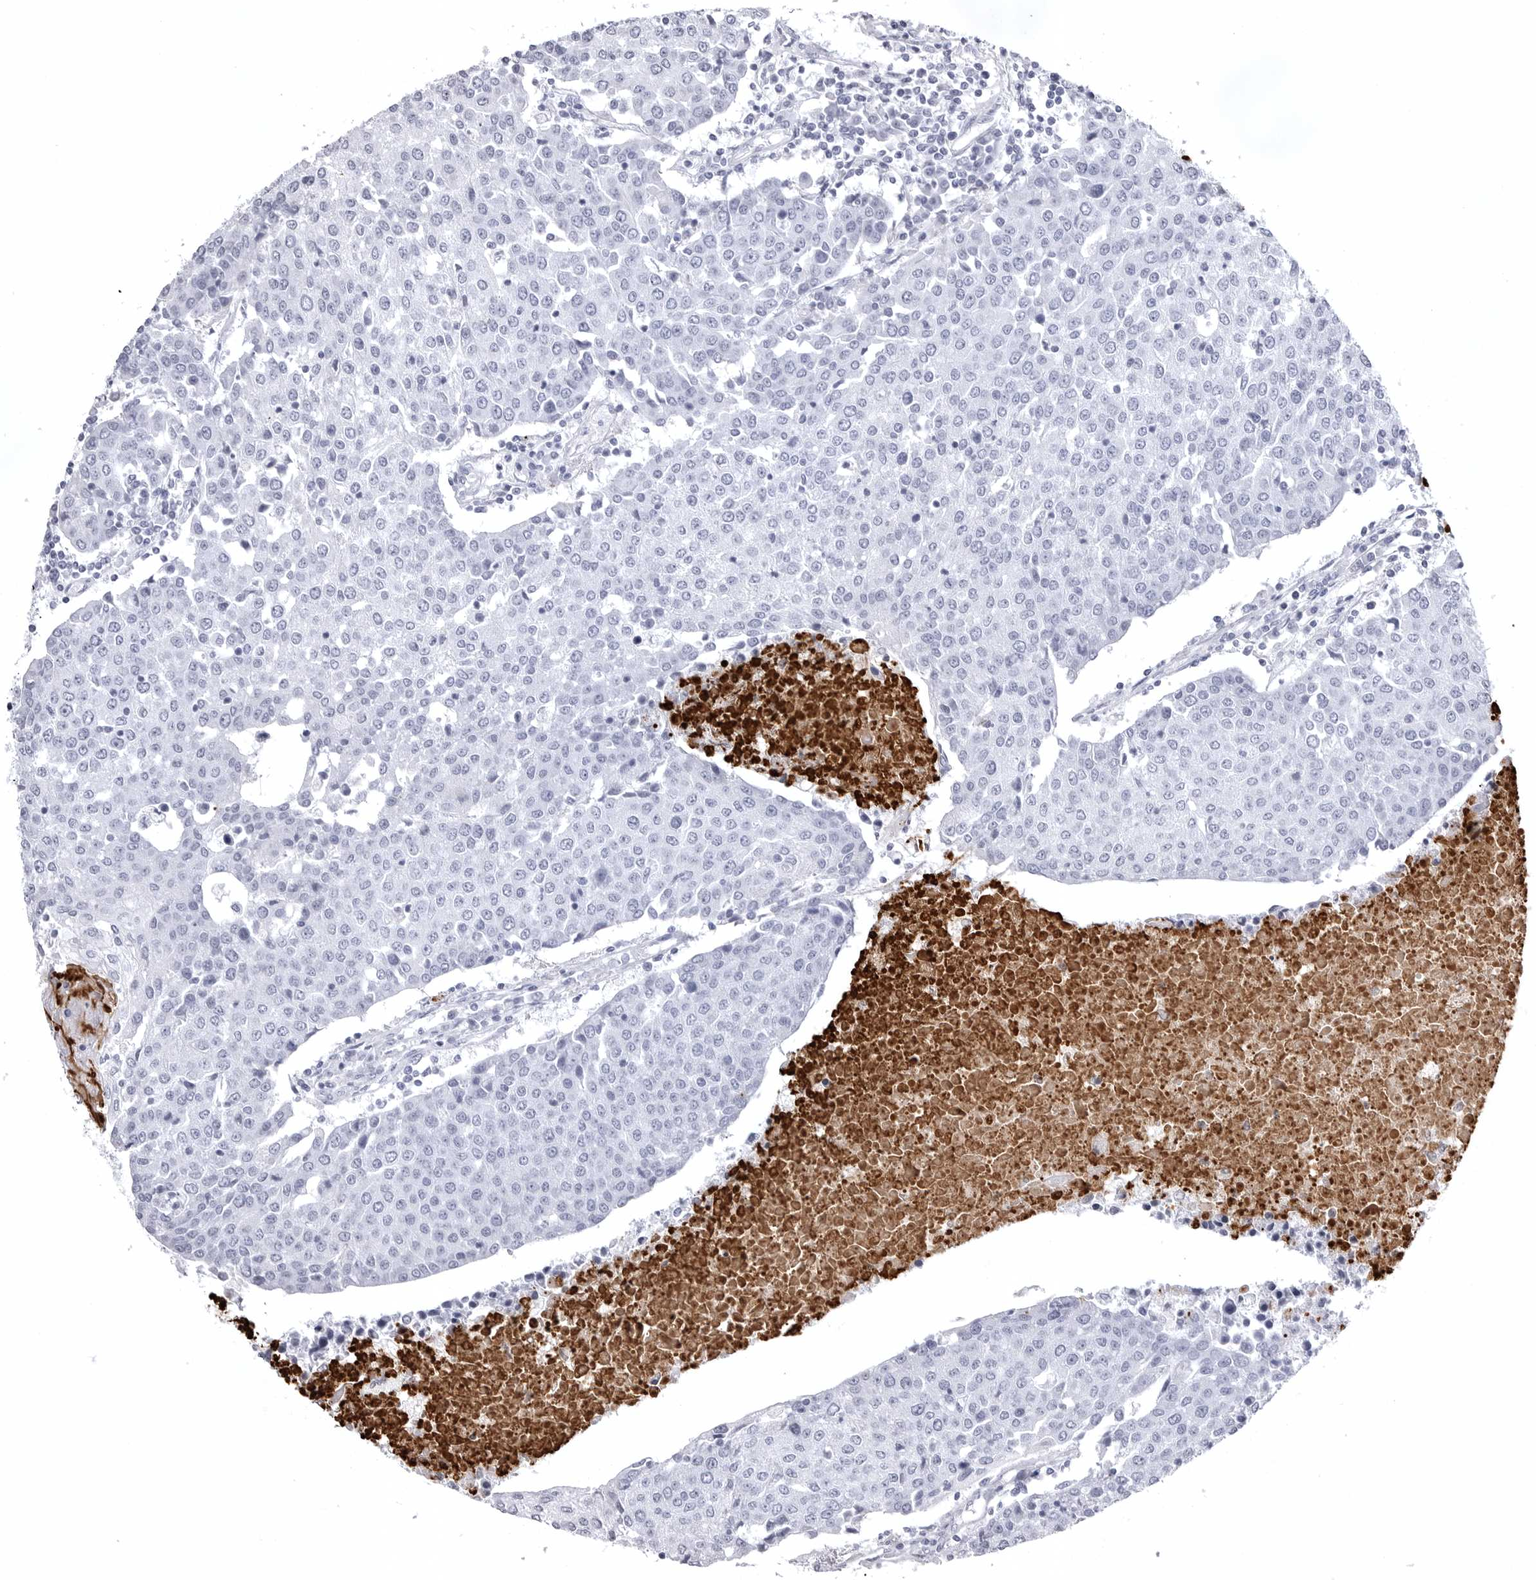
{"staining": {"intensity": "negative", "quantity": "none", "location": "none"}, "tissue": "urothelial cancer", "cell_type": "Tumor cells", "image_type": "cancer", "snomed": [{"axis": "morphology", "description": "Urothelial carcinoma, High grade"}, {"axis": "topography", "description": "Urinary bladder"}], "caption": "Immunohistochemical staining of urothelial cancer exhibits no significant expression in tumor cells. (DAB (3,3'-diaminobenzidine) immunohistochemistry (IHC) with hematoxylin counter stain).", "gene": "COL26A1", "patient": {"sex": "female", "age": 85}}